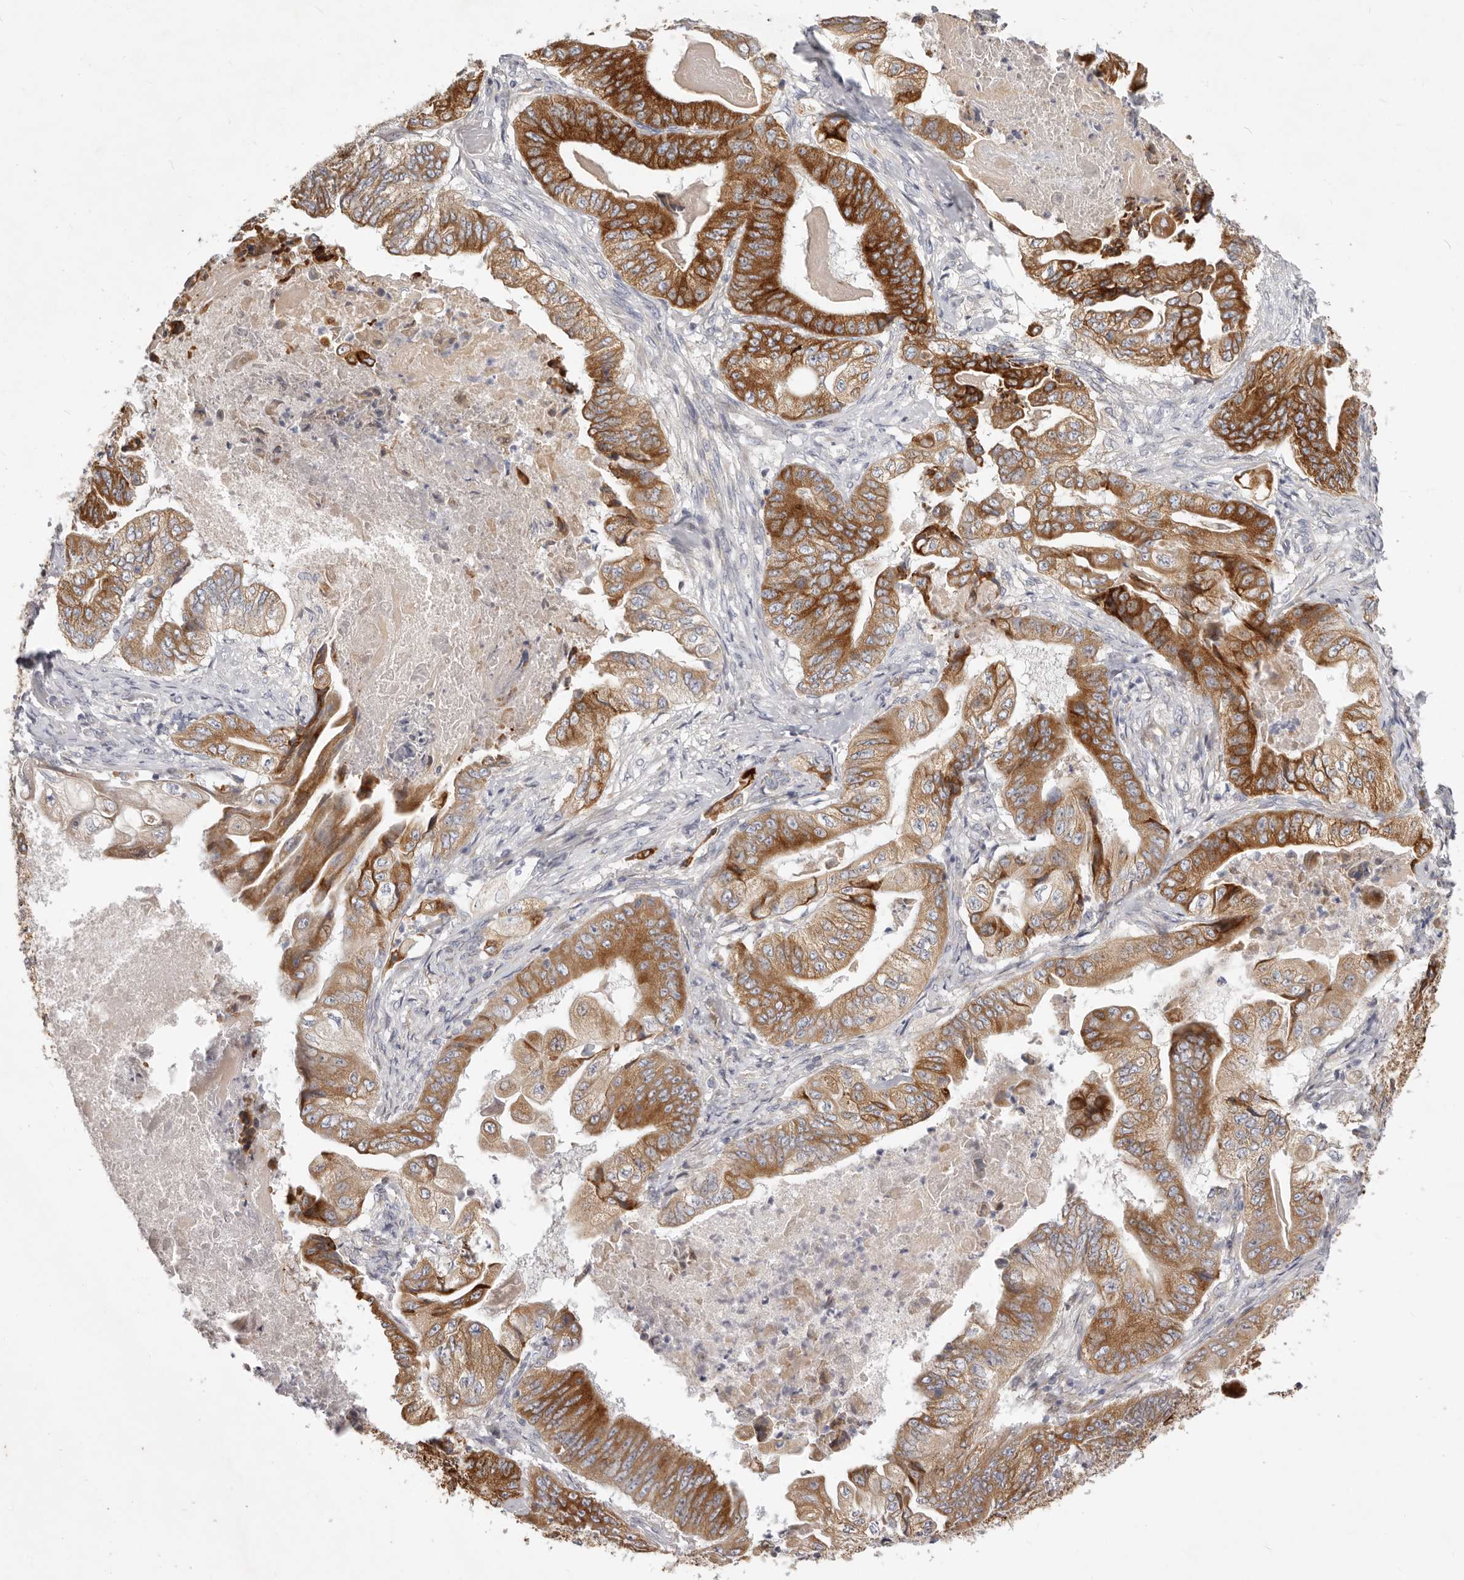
{"staining": {"intensity": "strong", "quantity": ">75%", "location": "cytoplasmic/membranous"}, "tissue": "stomach cancer", "cell_type": "Tumor cells", "image_type": "cancer", "snomed": [{"axis": "morphology", "description": "Adenocarcinoma, NOS"}, {"axis": "topography", "description": "Stomach"}], "caption": "A brown stain shows strong cytoplasmic/membranous expression of a protein in stomach adenocarcinoma tumor cells.", "gene": "TFB2M", "patient": {"sex": "female", "age": 73}}